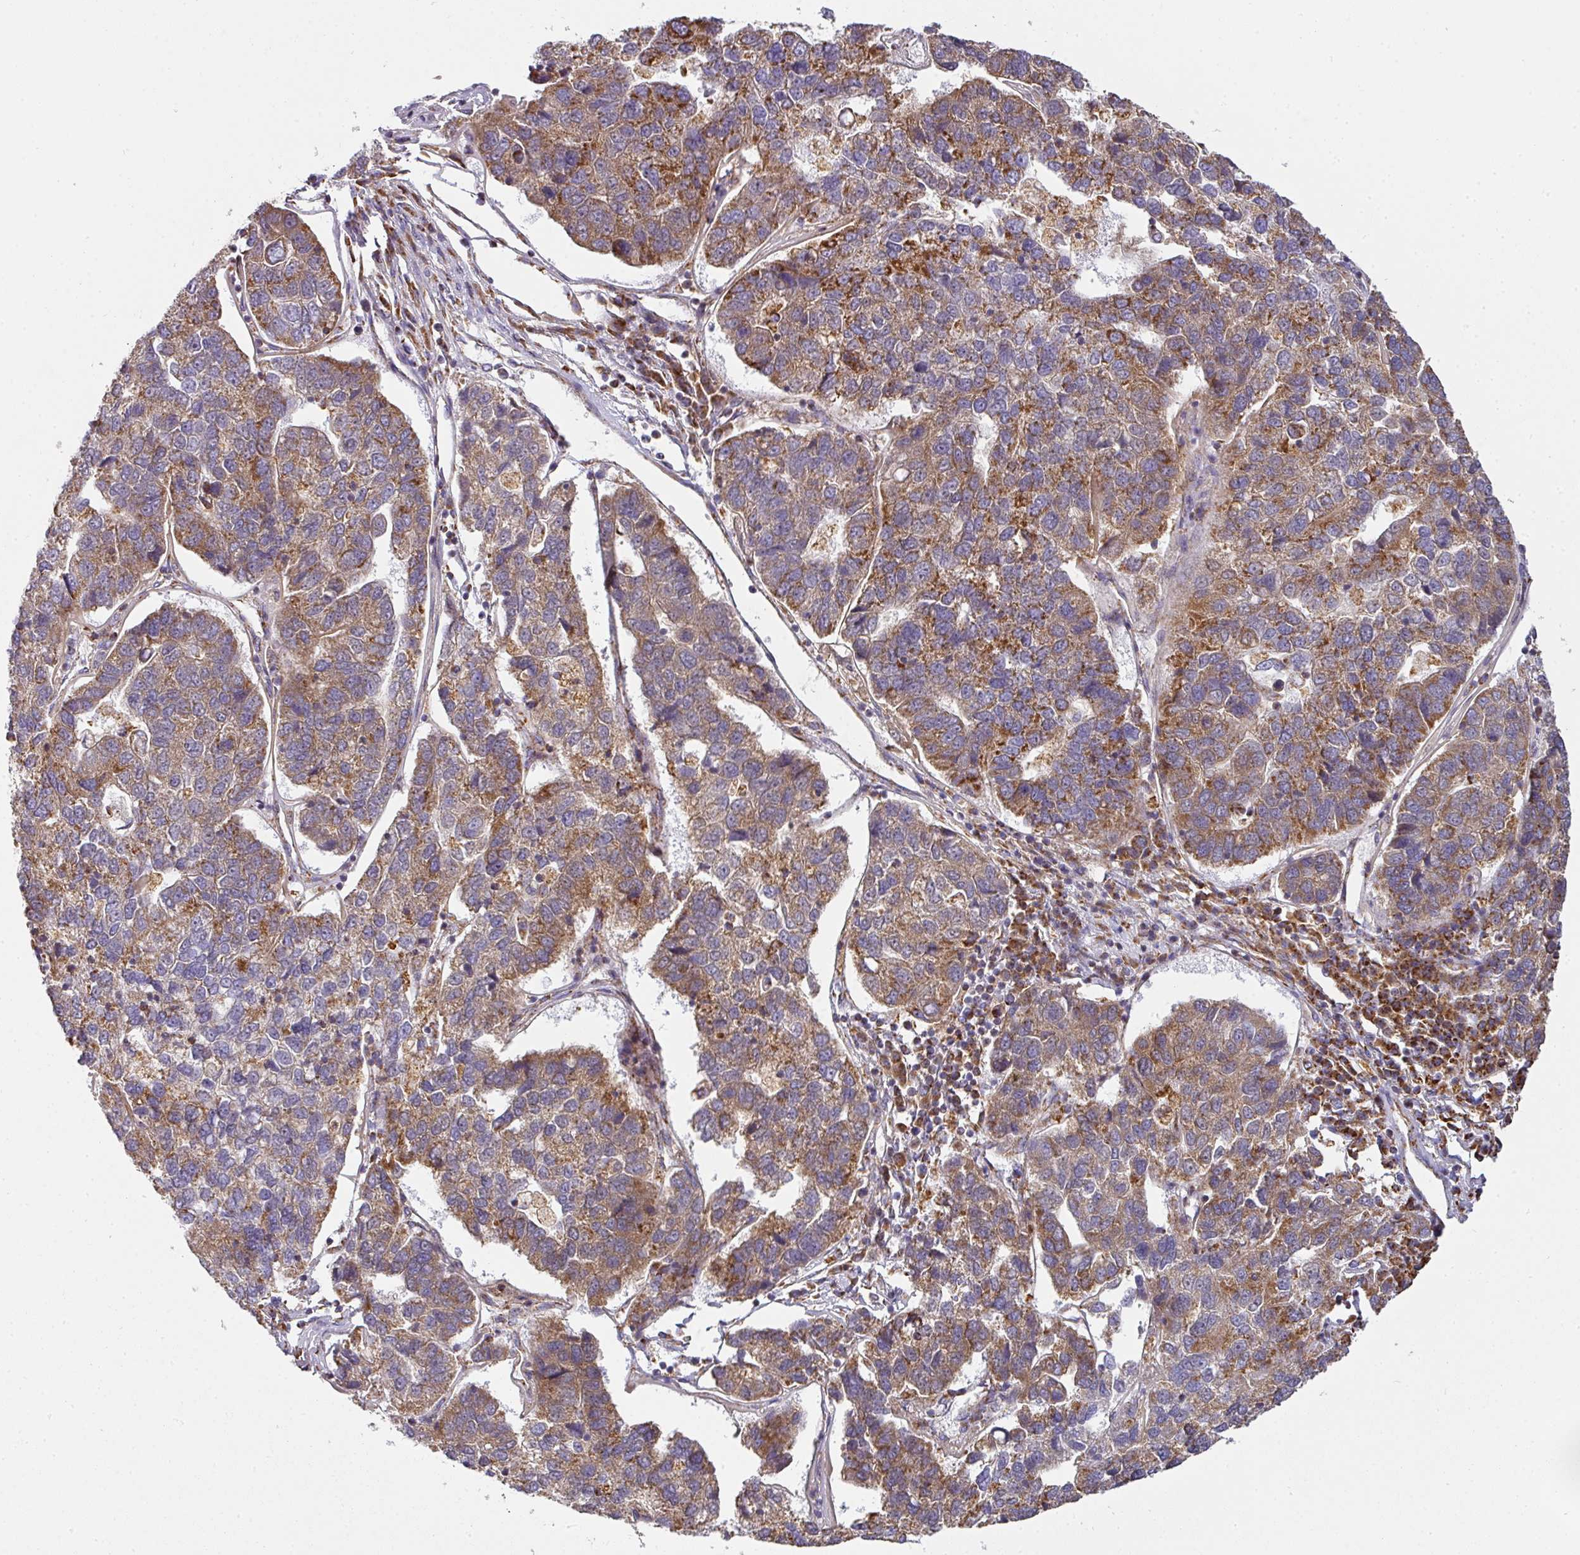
{"staining": {"intensity": "moderate", "quantity": ">75%", "location": "cytoplasmic/membranous"}, "tissue": "pancreatic cancer", "cell_type": "Tumor cells", "image_type": "cancer", "snomed": [{"axis": "morphology", "description": "Adenocarcinoma, NOS"}, {"axis": "topography", "description": "Pancreas"}], "caption": "Brown immunohistochemical staining in human pancreatic adenocarcinoma displays moderate cytoplasmic/membranous expression in approximately >75% of tumor cells.", "gene": "UQCRFS1", "patient": {"sex": "female", "age": 61}}